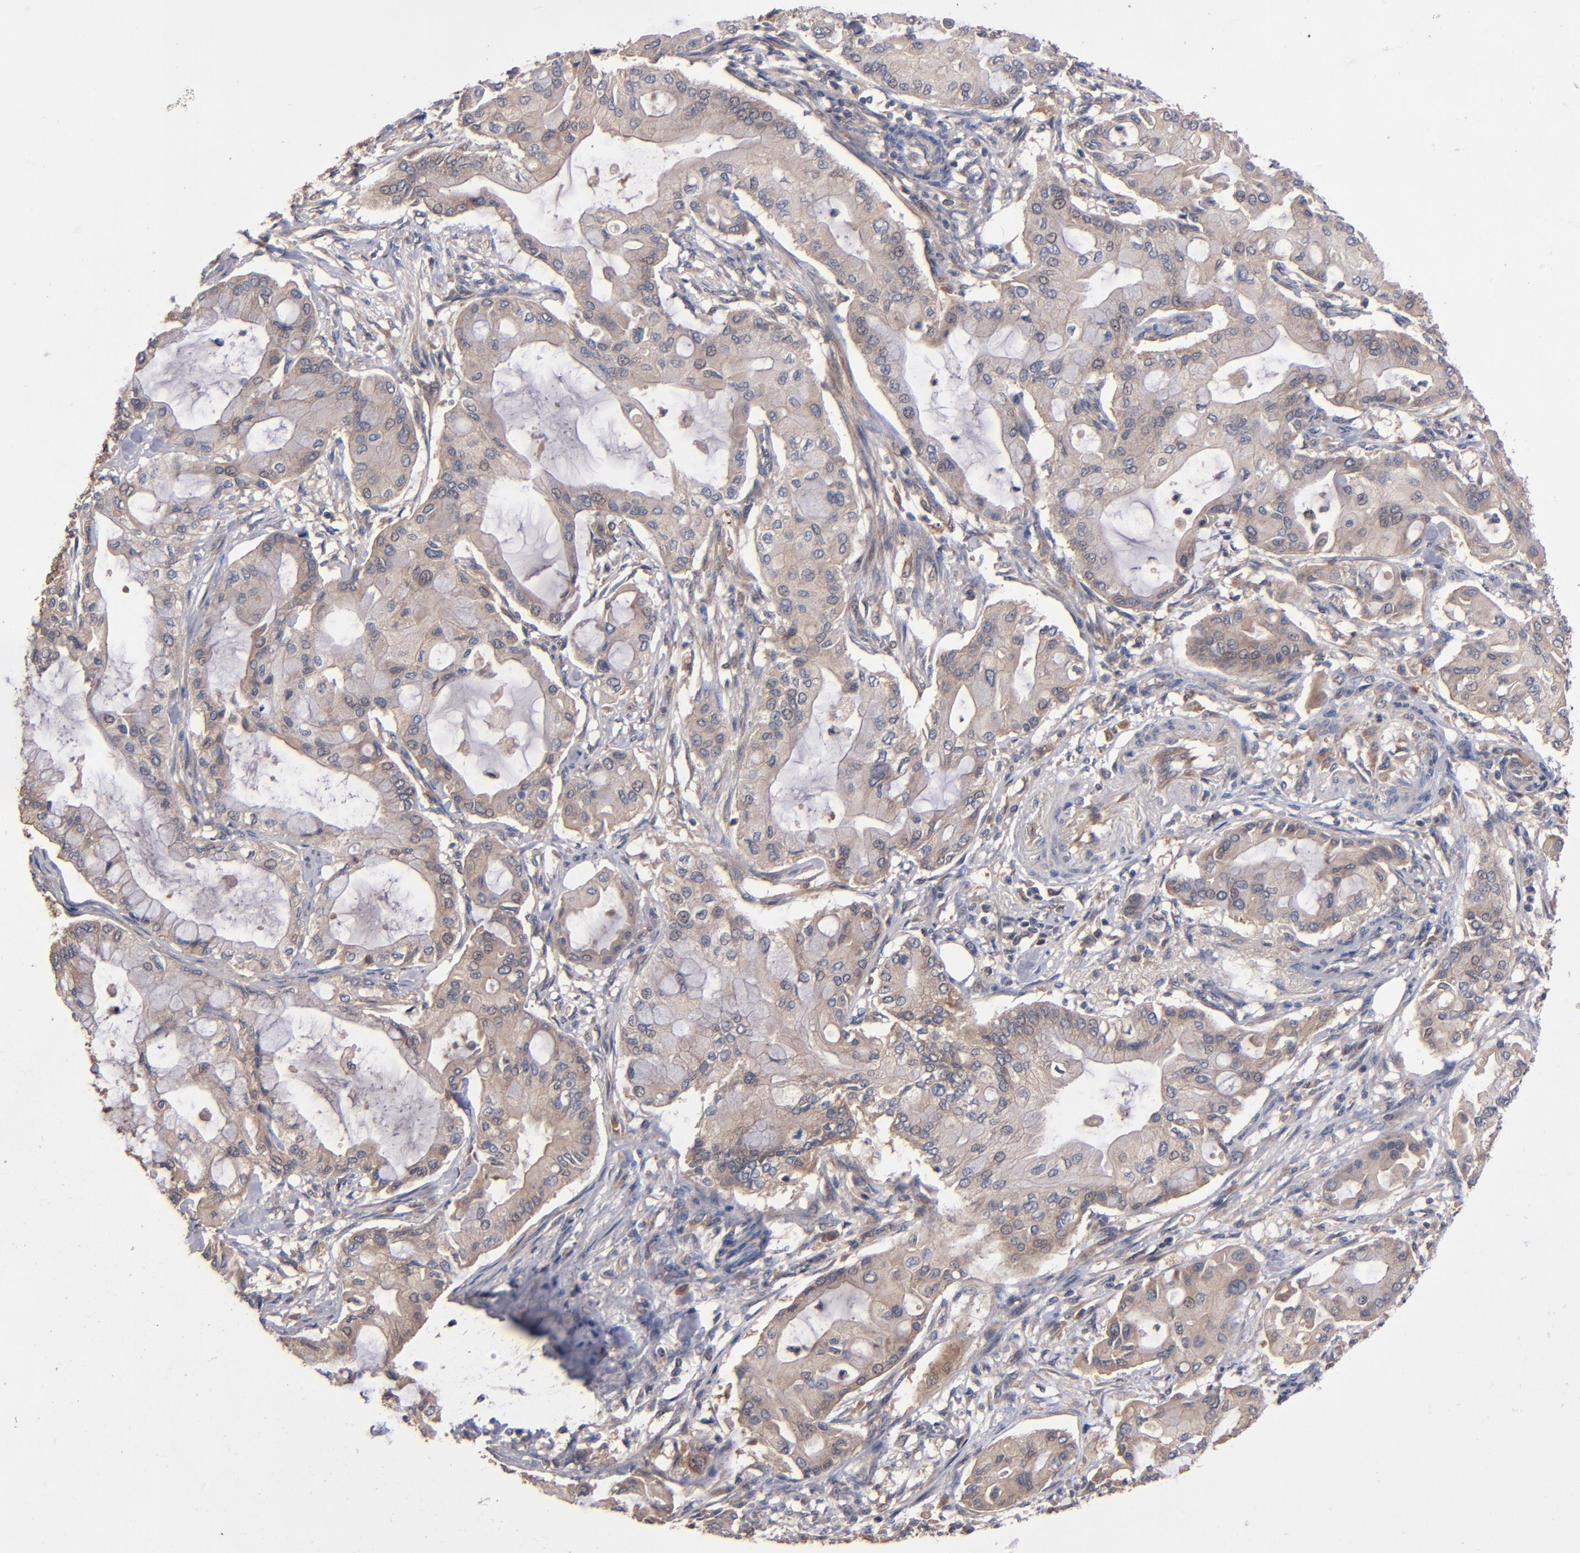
{"staining": {"intensity": "weak", "quantity": ">75%", "location": "cytoplasmic/membranous"}, "tissue": "pancreatic cancer", "cell_type": "Tumor cells", "image_type": "cancer", "snomed": [{"axis": "morphology", "description": "Adenocarcinoma, NOS"}, {"axis": "morphology", "description": "Adenocarcinoma, metastatic, NOS"}, {"axis": "topography", "description": "Lymph node"}, {"axis": "topography", "description": "Pancreas"}, {"axis": "topography", "description": "Duodenum"}], "caption": "This is a photomicrograph of IHC staining of pancreatic cancer, which shows weak expression in the cytoplasmic/membranous of tumor cells.", "gene": "BDKRB1", "patient": {"sex": "female", "age": 64}}